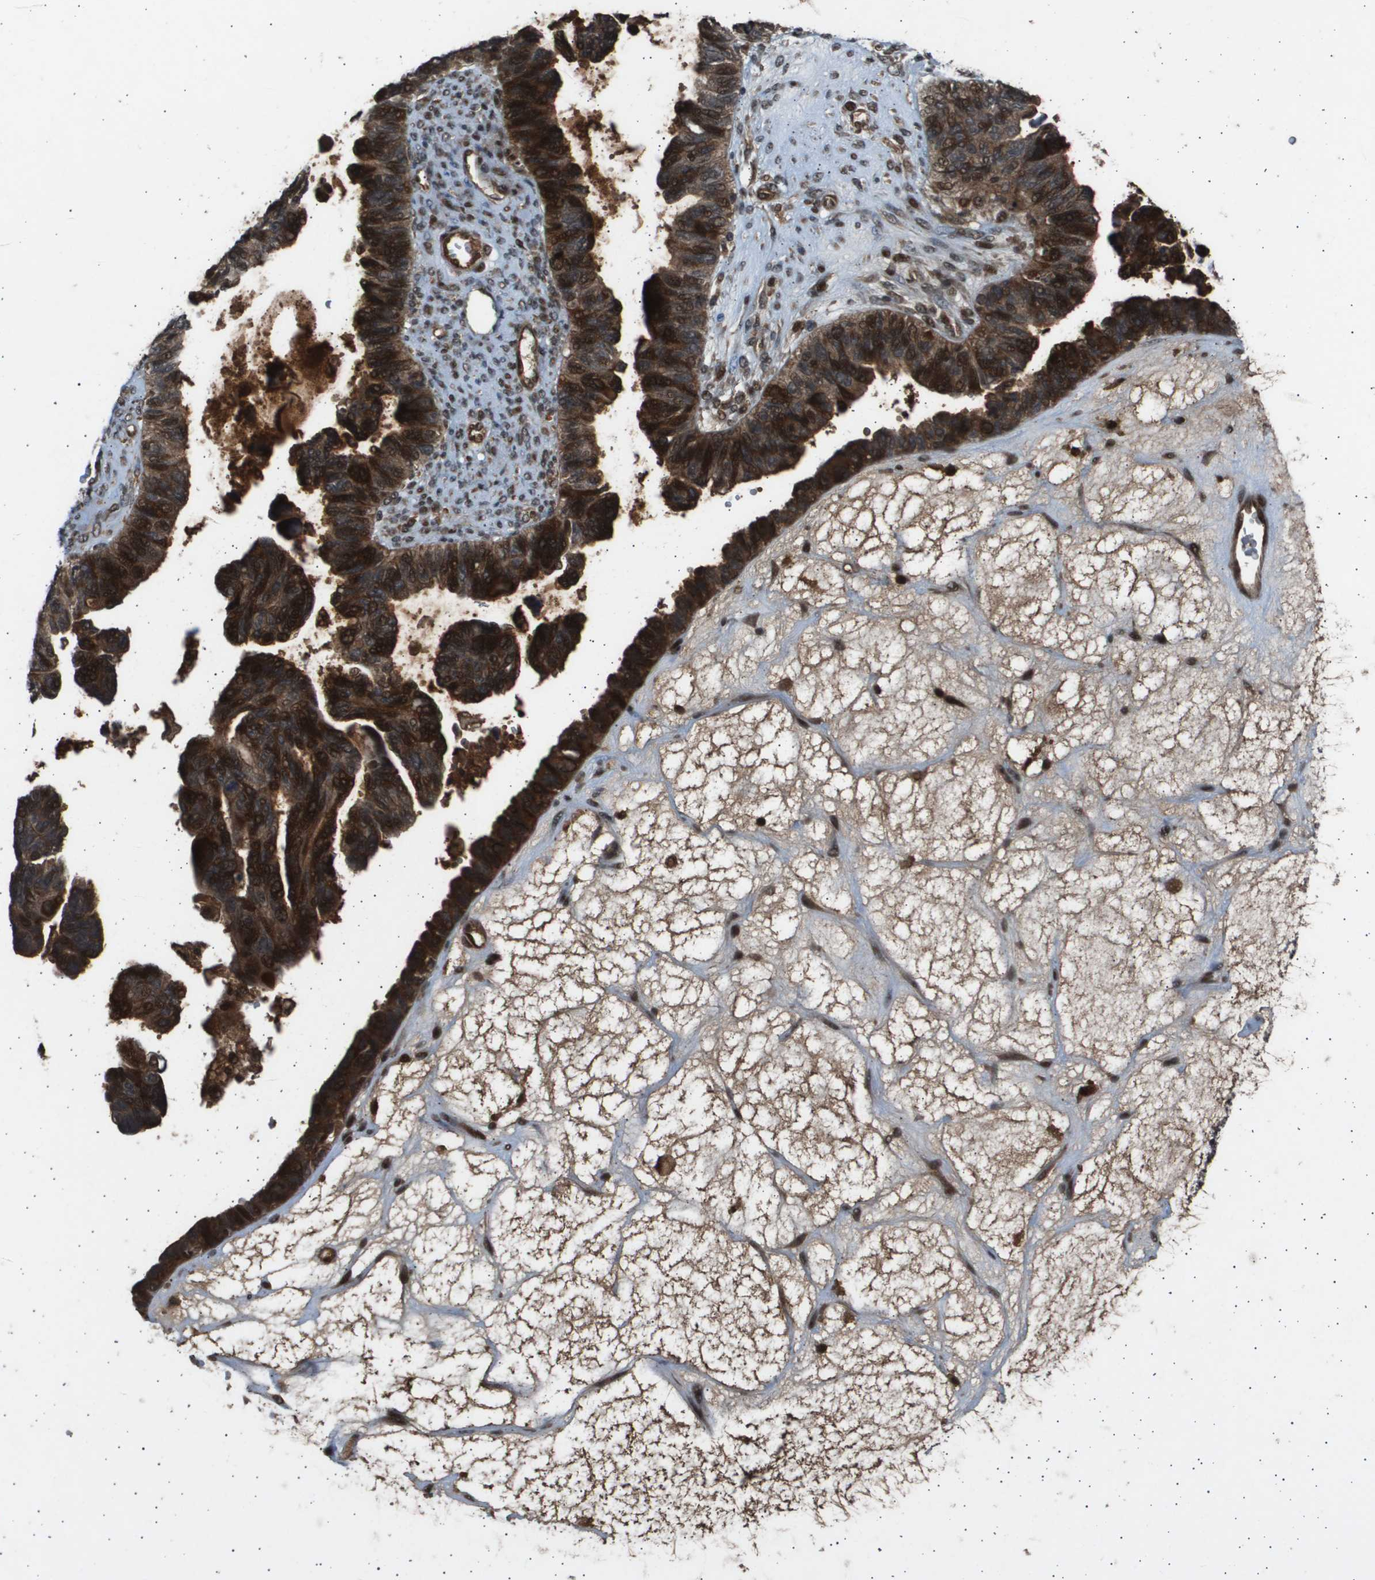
{"staining": {"intensity": "strong", "quantity": ">75%", "location": "cytoplasmic/membranous,nuclear"}, "tissue": "ovarian cancer", "cell_type": "Tumor cells", "image_type": "cancer", "snomed": [{"axis": "morphology", "description": "Cystadenocarcinoma, serous, NOS"}, {"axis": "topography", "description": "Ovary"}], "caption": "This histopathology image reveals ovarian serous cystadenocarcinoma stained with immunohistochemistry to label a protein in brown. The cytoplasmic/membranous and nuclear of tumor cells show strong positivity for the protein. Nuclei are counter-stained blue.", "gene": "TNRC6A", "patient": {"sex": "female", "age": 79}}